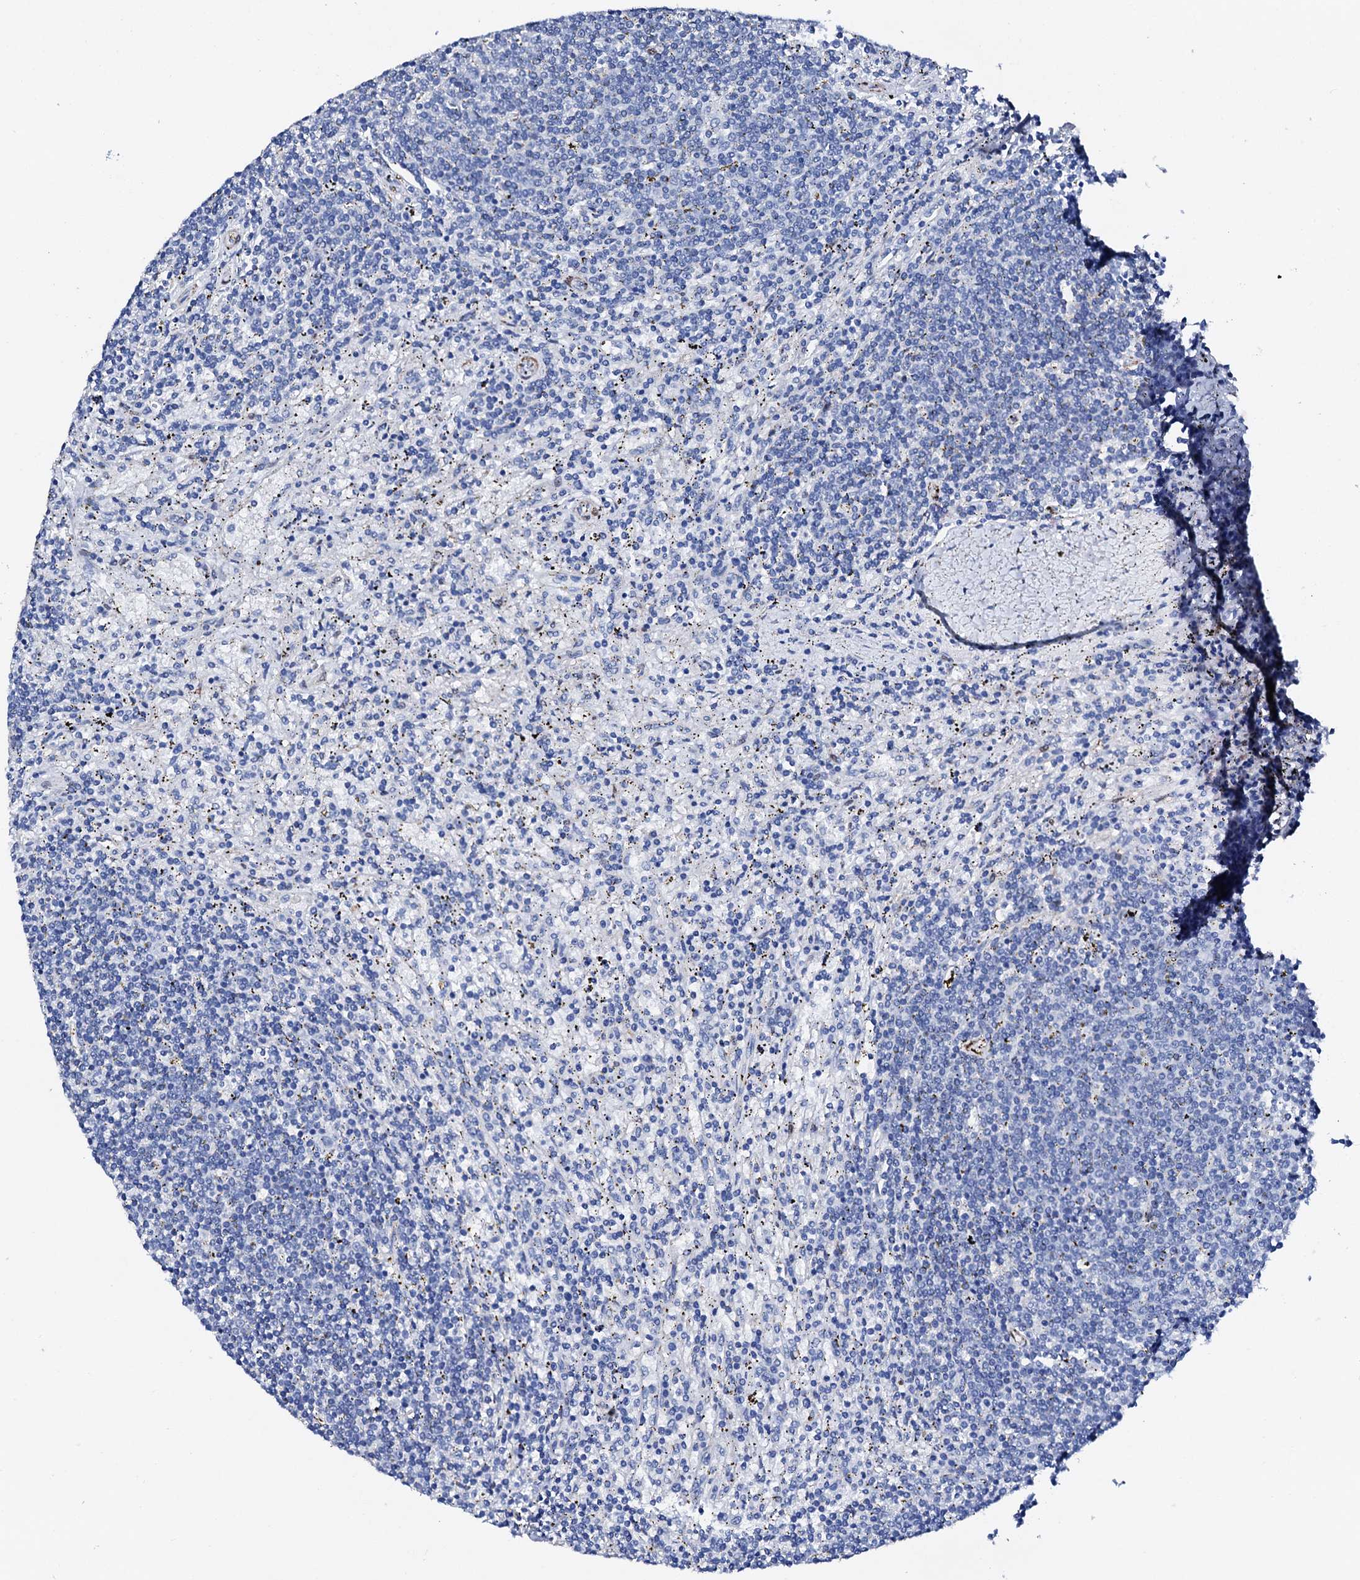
{"staining": {"intensity": "negative", "quantity": "none", "location": "none"}, "tissue": "lymphoma", "cell_type": "Tumor cells", "image_type": "cancer", "snomed": [{"axis": "morphology", "description": "Malignant lymphoma, non-Hodgkin's type, Low grade"}, {"axis": "topography", "description": "Spleen"}], "caption": "Tumor cells are negative for brown protein staining in malignant lymphoma, non-Hodgkin's type (low-grade). (Brightfield microscopy of DAB (3,3'-diaminobenzidine) IHC at high magnification).", "gene": "NRIP2", "patient": {"sex": "male", "age": 76}}